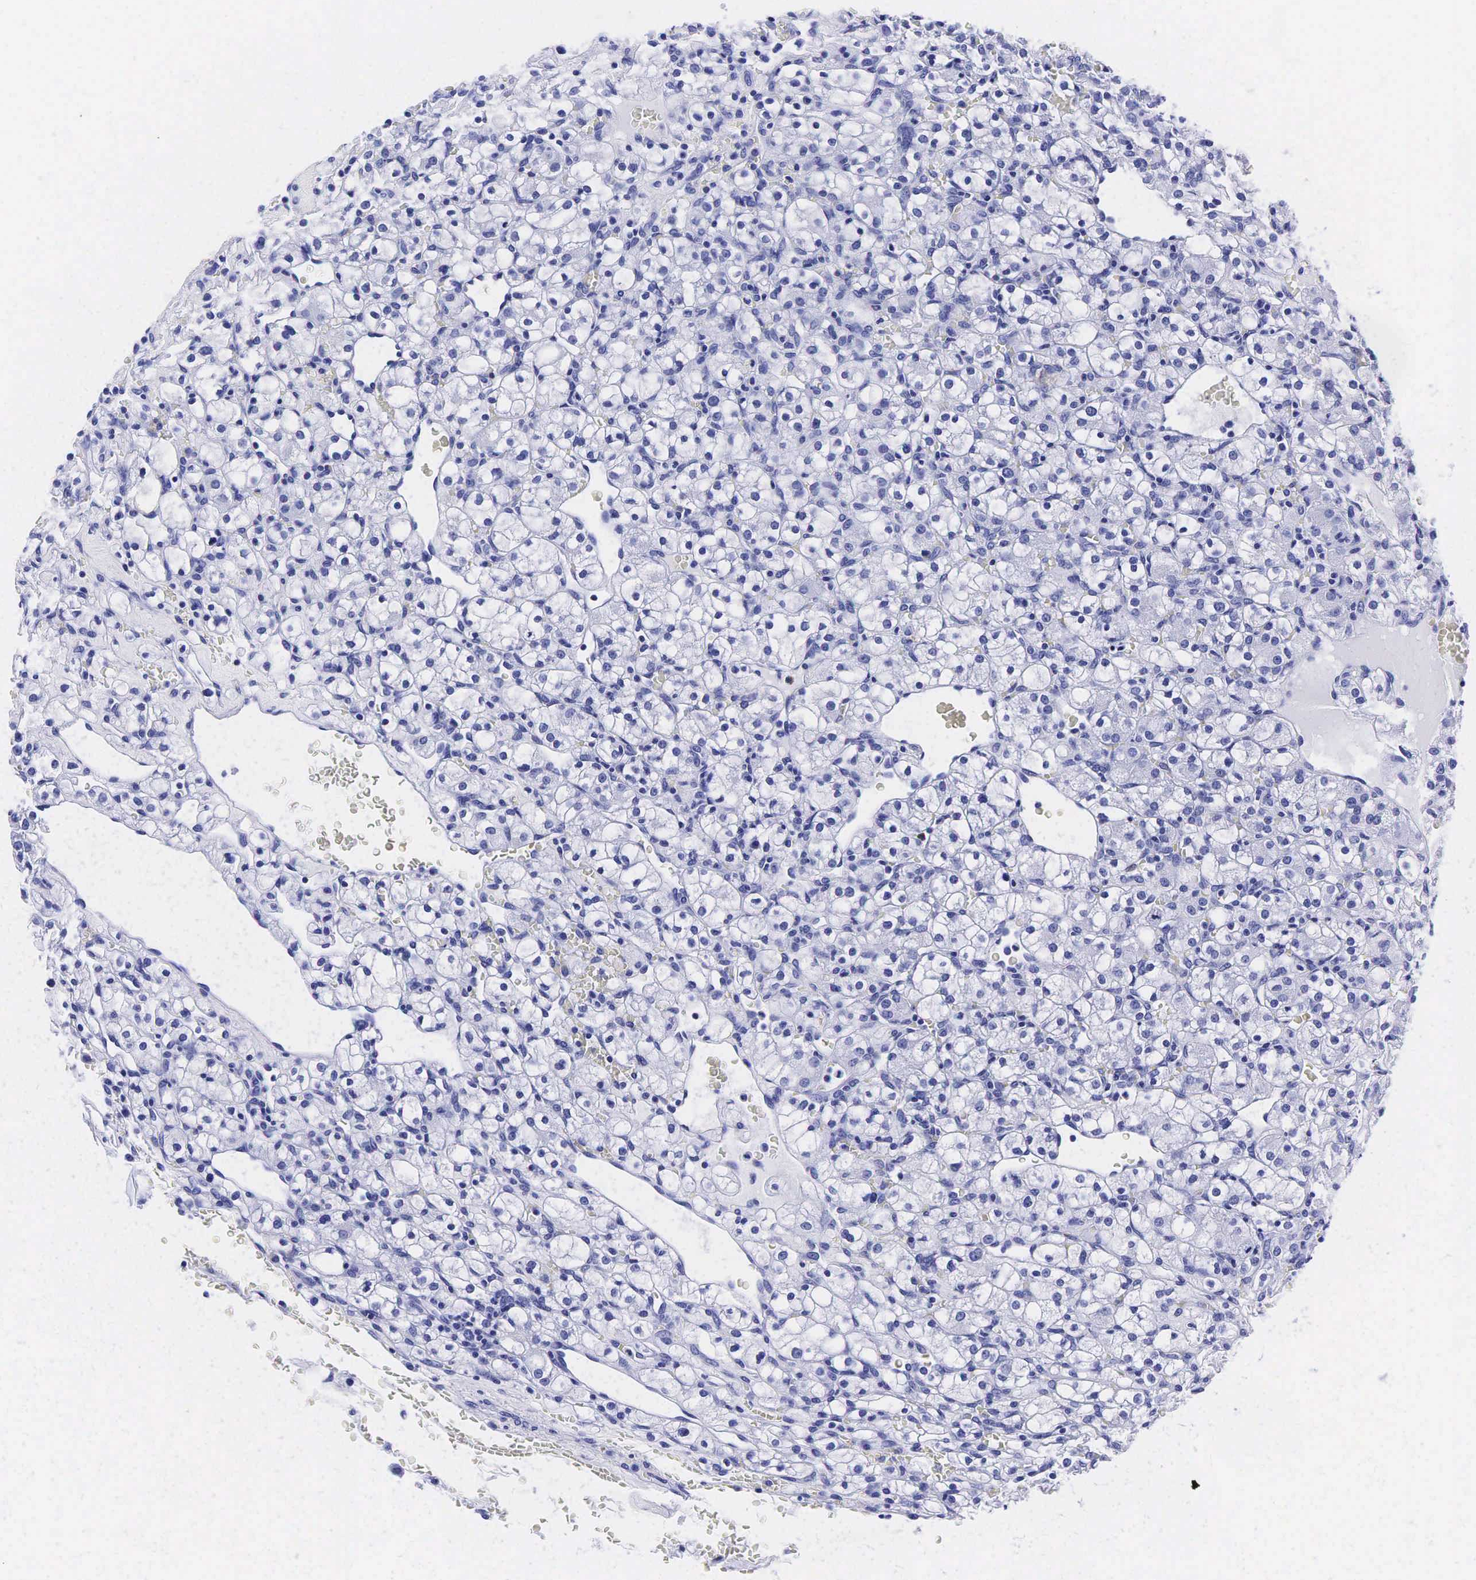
{"staining": {"intensity": "negative", "quantity": "none", "location": "none"}, "tissue": "renal cancer", "cell_type": "Tumor cells", "image_type": "cancer", "snomed": [{"axis": "morphology", "description": "Adenocarcinoma, NOS"}, {"axis": "topography", "description": "Kidney"}], "caption": "Renal adenocarcinoma stained for a protein using immunohistochemistry (IHC) reveals no expression tumor cells.", "gene": "KLK3", "patient": {"sex": "female", "age": 62}}